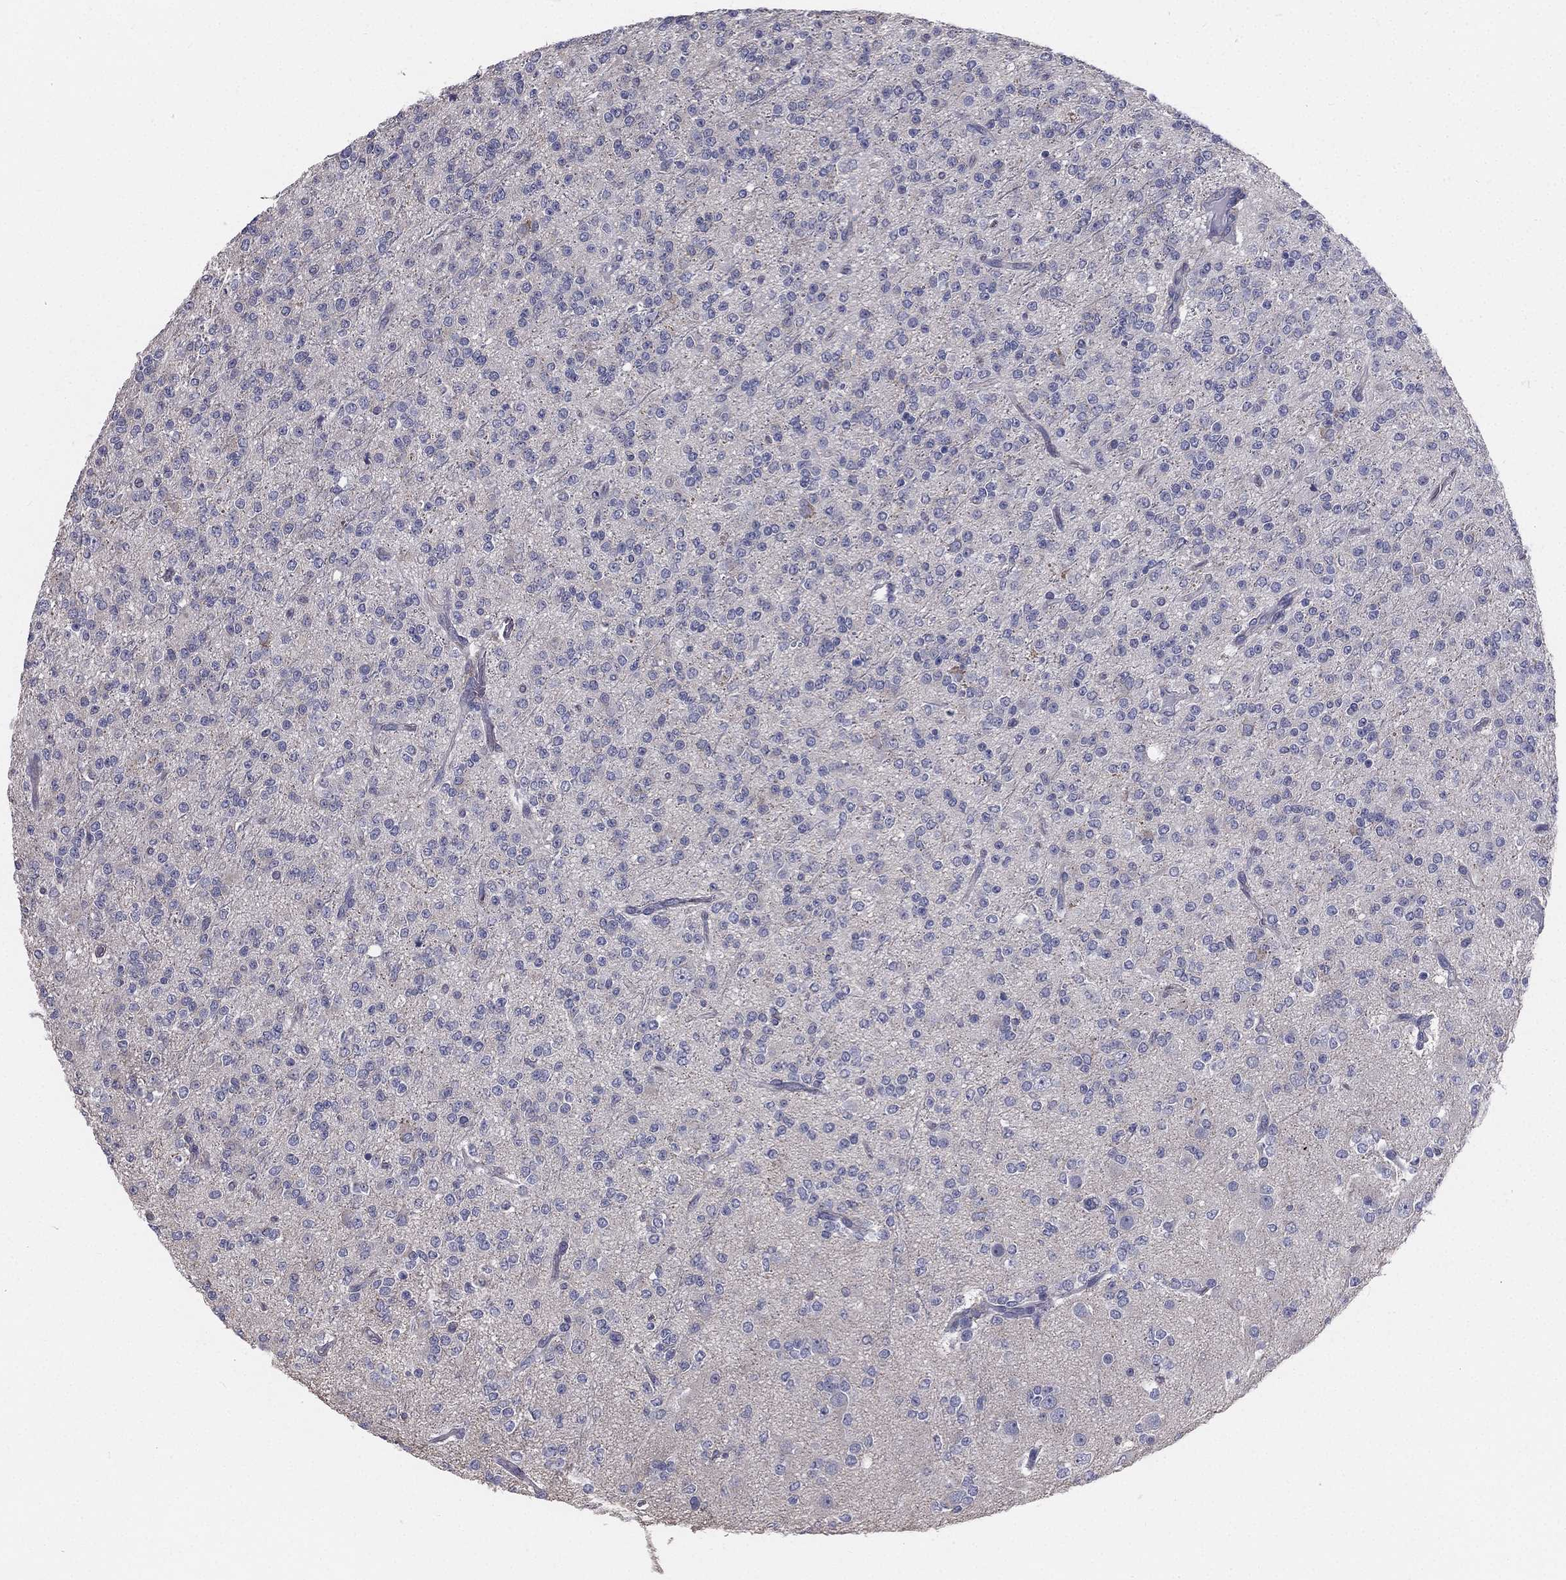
{"staining": {"intensity": "negative", "quantity": "none", "location": "none"}, "tissue": "glioma", "cell_type": "Tumor cells", "image_type": "cancer", "snomed": [{"axis": "morphology", "description": "Glioma, malignant, Low grade"}, {"axis": "topography", "description": "Brain"}], "caption": "A high-resolution photomicrograph shows IHC staining of glioma, which displays no significant staining in tumor cells.", "gene": "MUC13", "patient": {"sex": "male", "age": 27}}